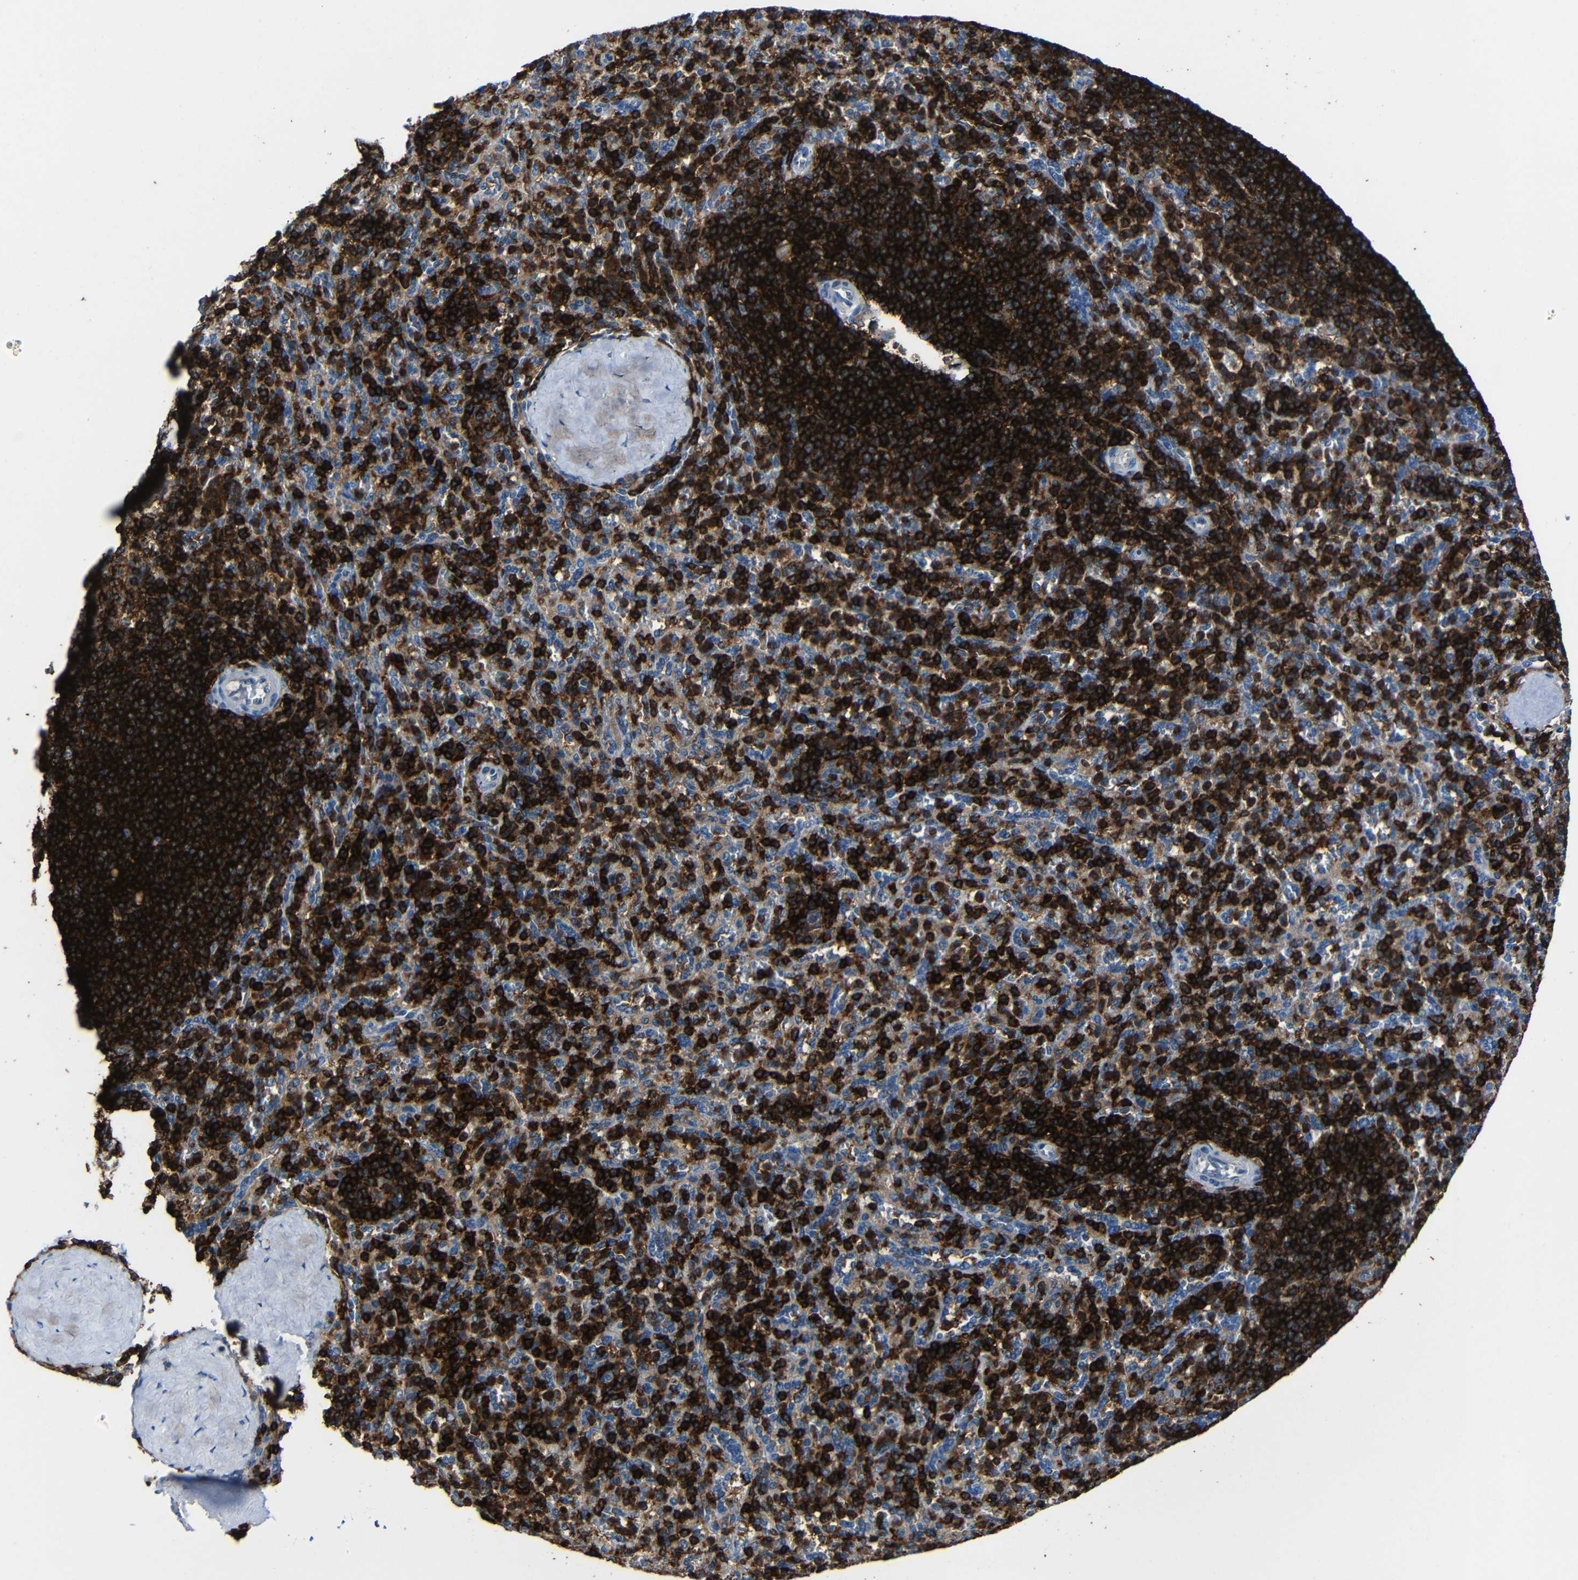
{"staining": {"intensity": "strong", "quantity": "25%-75%", "location": "cytoplasmic/membranous"}, "tissue": "spleen", "cell_type": "Cells in red pulp", "image_type": "normal", "snomed": [{"axis": "morphology", "description": "Normal tissue, NOS"}, {"axis": "topography", "description": "Spleen"}], "caption": "Strong cytoplasmic/membranous positivity for a protein is seen in approximately 25%-75% of cells in red pulp of benign spleen using IHC.", "gene": "P2RY12", "patient": {"sex": "male", "age": 36}}